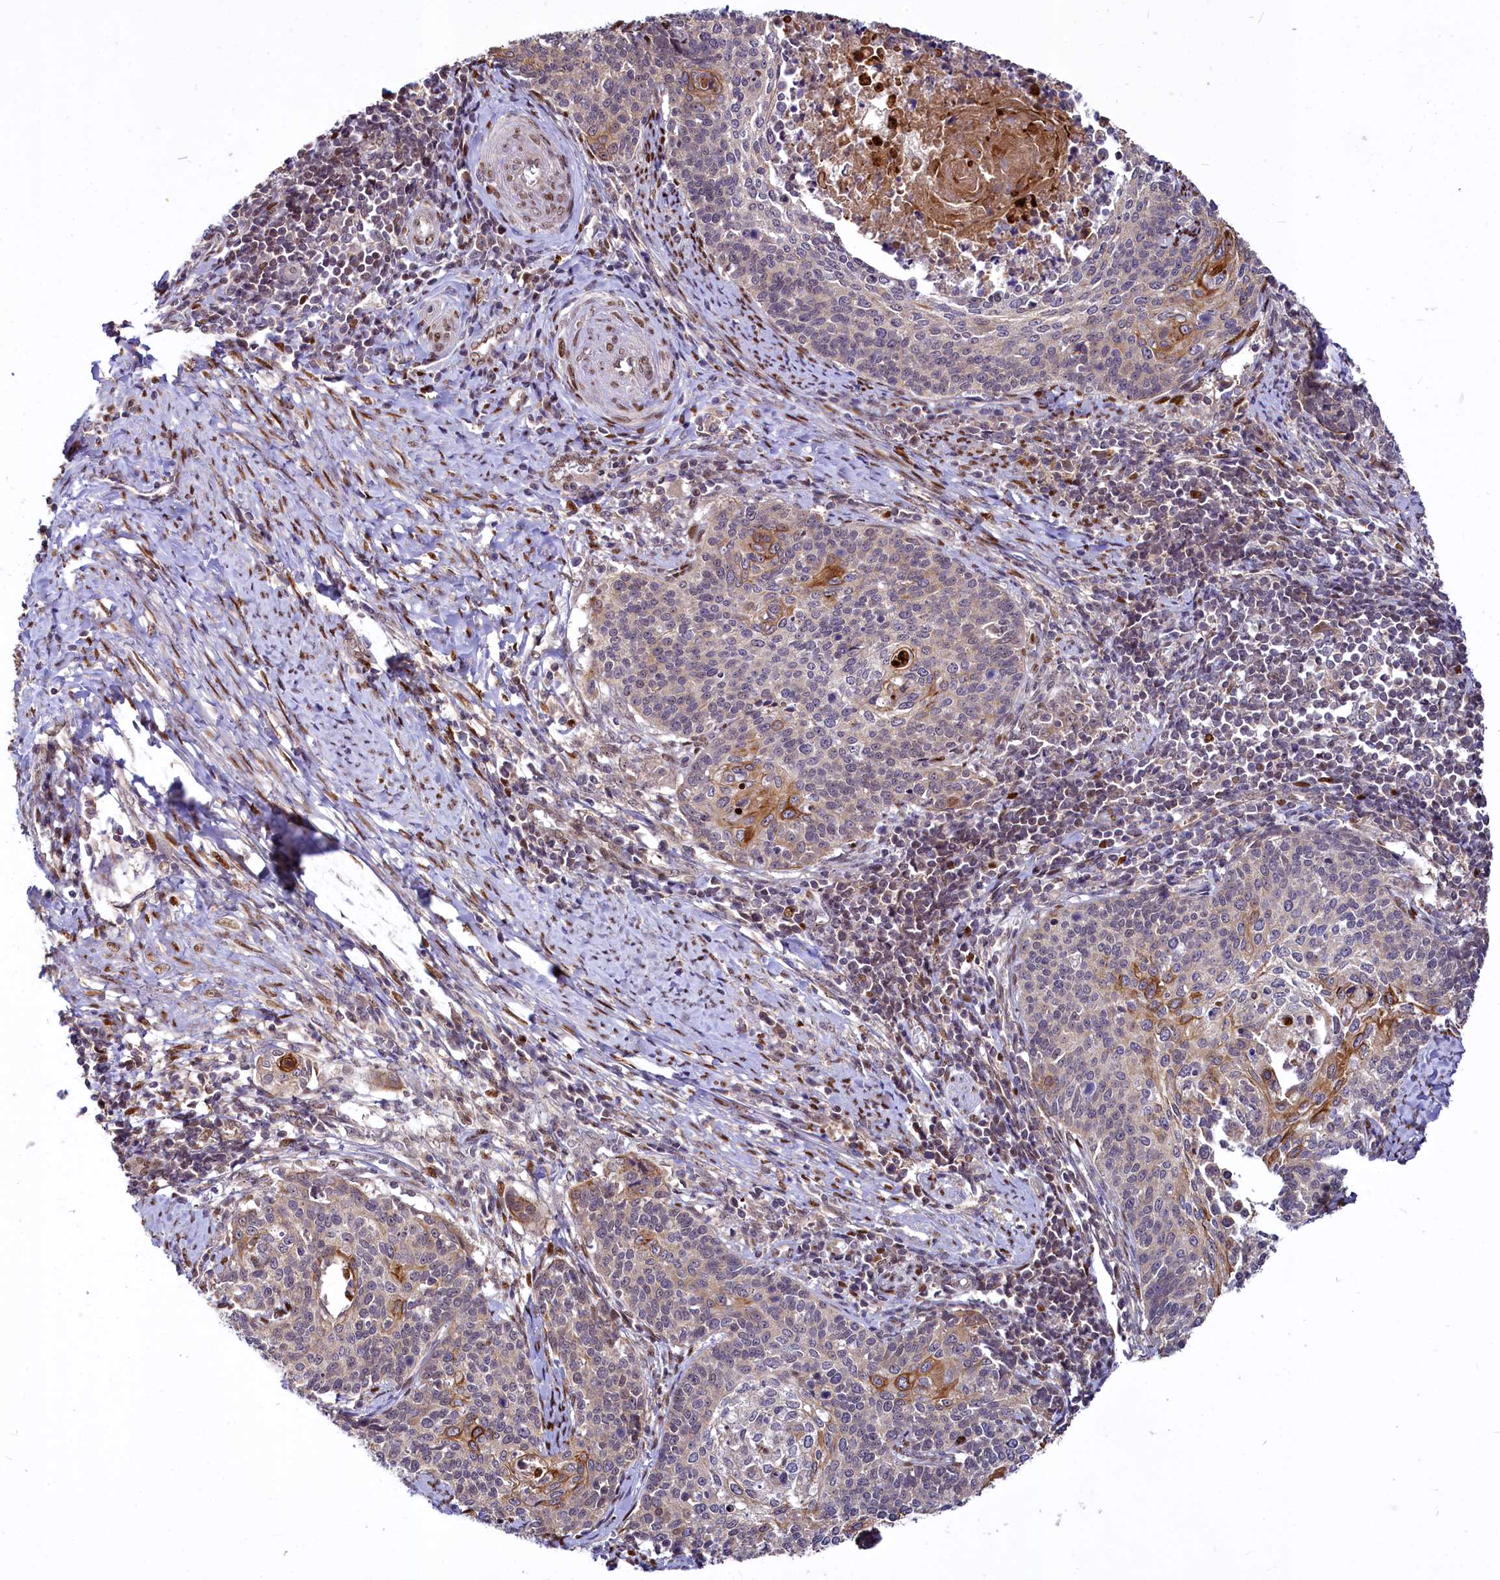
{"staining": {"intensity": "moderate", "quantity": "<25%", "location": "cytoplasmic/membranous"}, "tissue": "cervical cancer", "cell_type": "Tumor cells", "image_type": "cancer", "snomed": [{"axis": "morphology", "description": "Squamous cell carcinoma, NOS"}, {"axis": "topography", "description": "Cervix"}], "caption": "A low amount of moderate cytoplasmic/membranous positivity is seen in about <25% of tumor cells in squamous cell carcinoma (cervical) tissue.", "gene": "MAML2", "patient": {"sex": "female", "age": 39}}